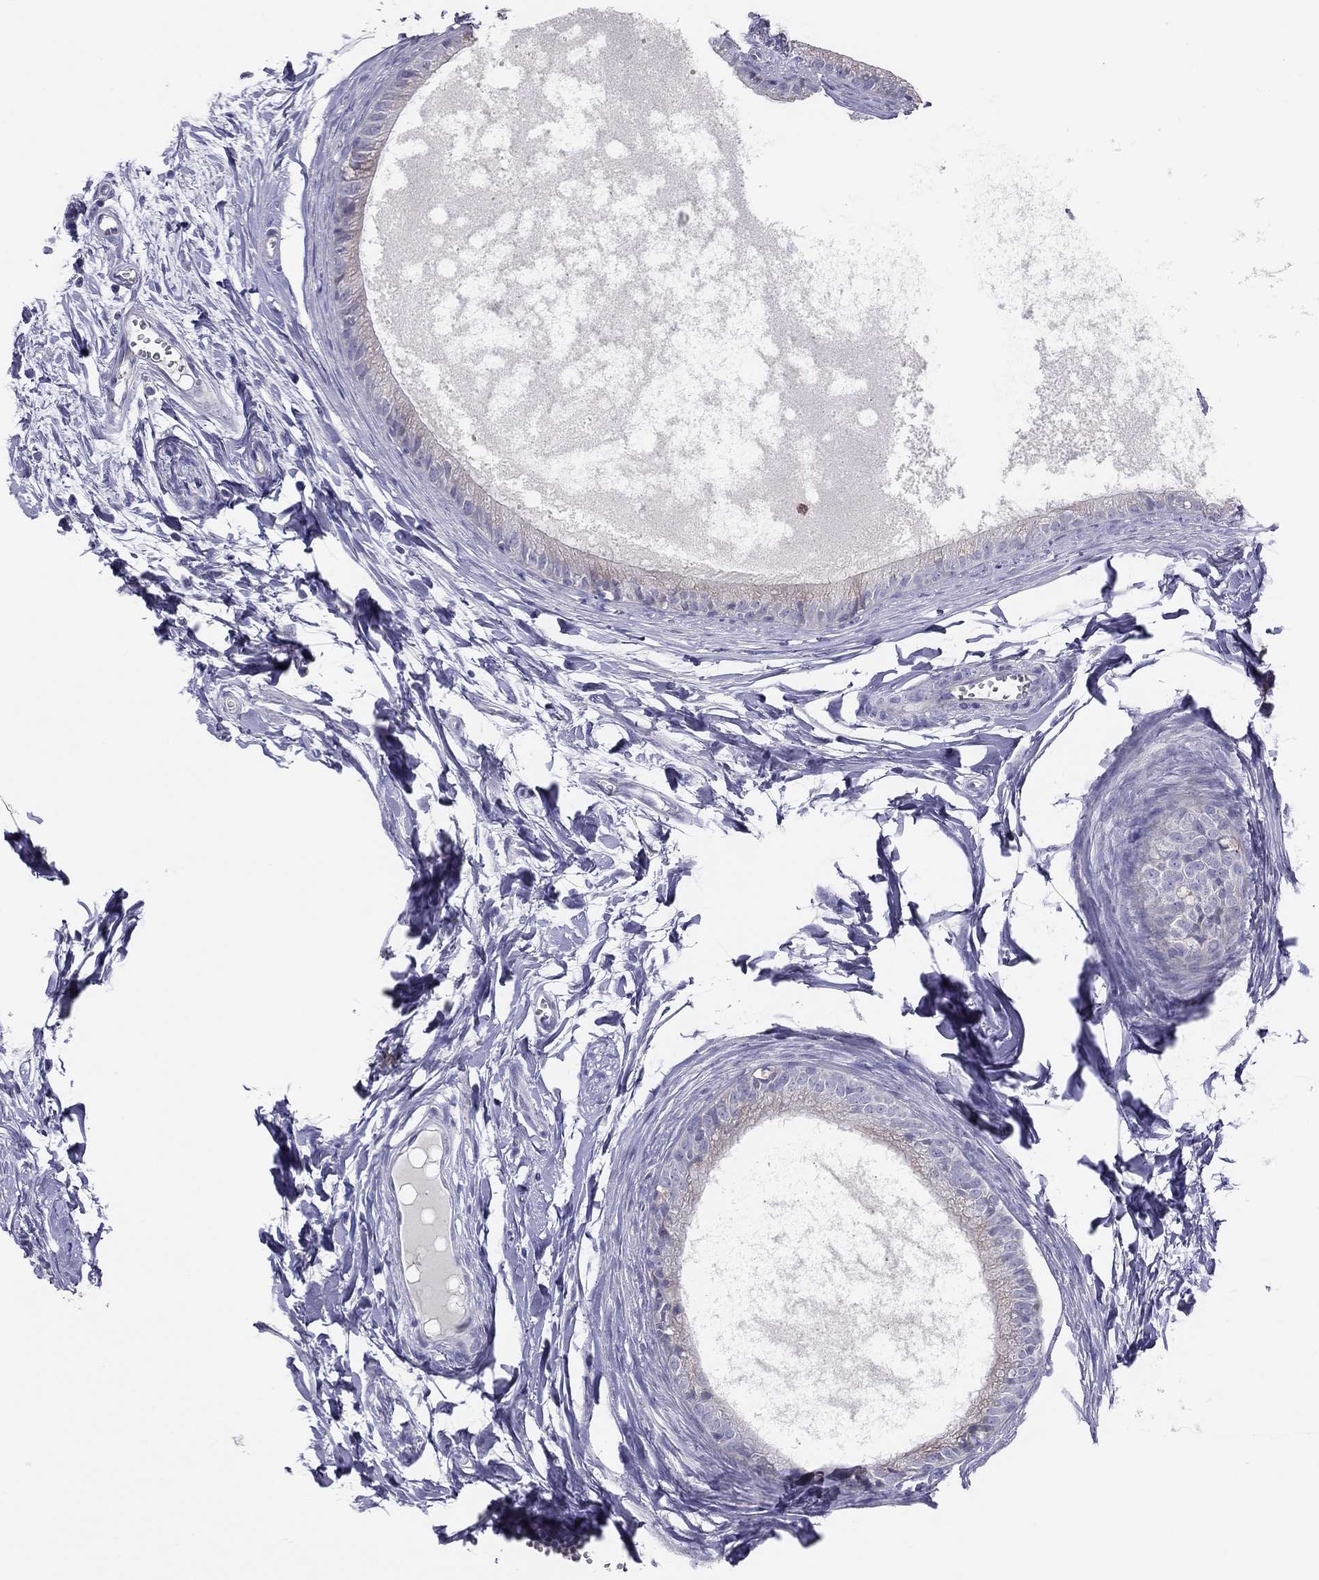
{"staining": {"intensity": "strong", "quantity": "25%-75%", "location": "cytoplasmic/membranous"}, "tissue": "epididymis", "cell_type": "Glandular cells", "image_type": "normal", "snomed": [{"axis": "morphology", "description": "Normal tissue, NOS"}, {"axis": "topography", "description": "Epididymis"}], "caption": "Protein staining of unremarkable epididymis reveals strong cytoplasmic/membranous staining in approximately 25%-75% of glandular cells.", "gene": "MGAT4C", "patient": {"sex": "male", "age": 51}}